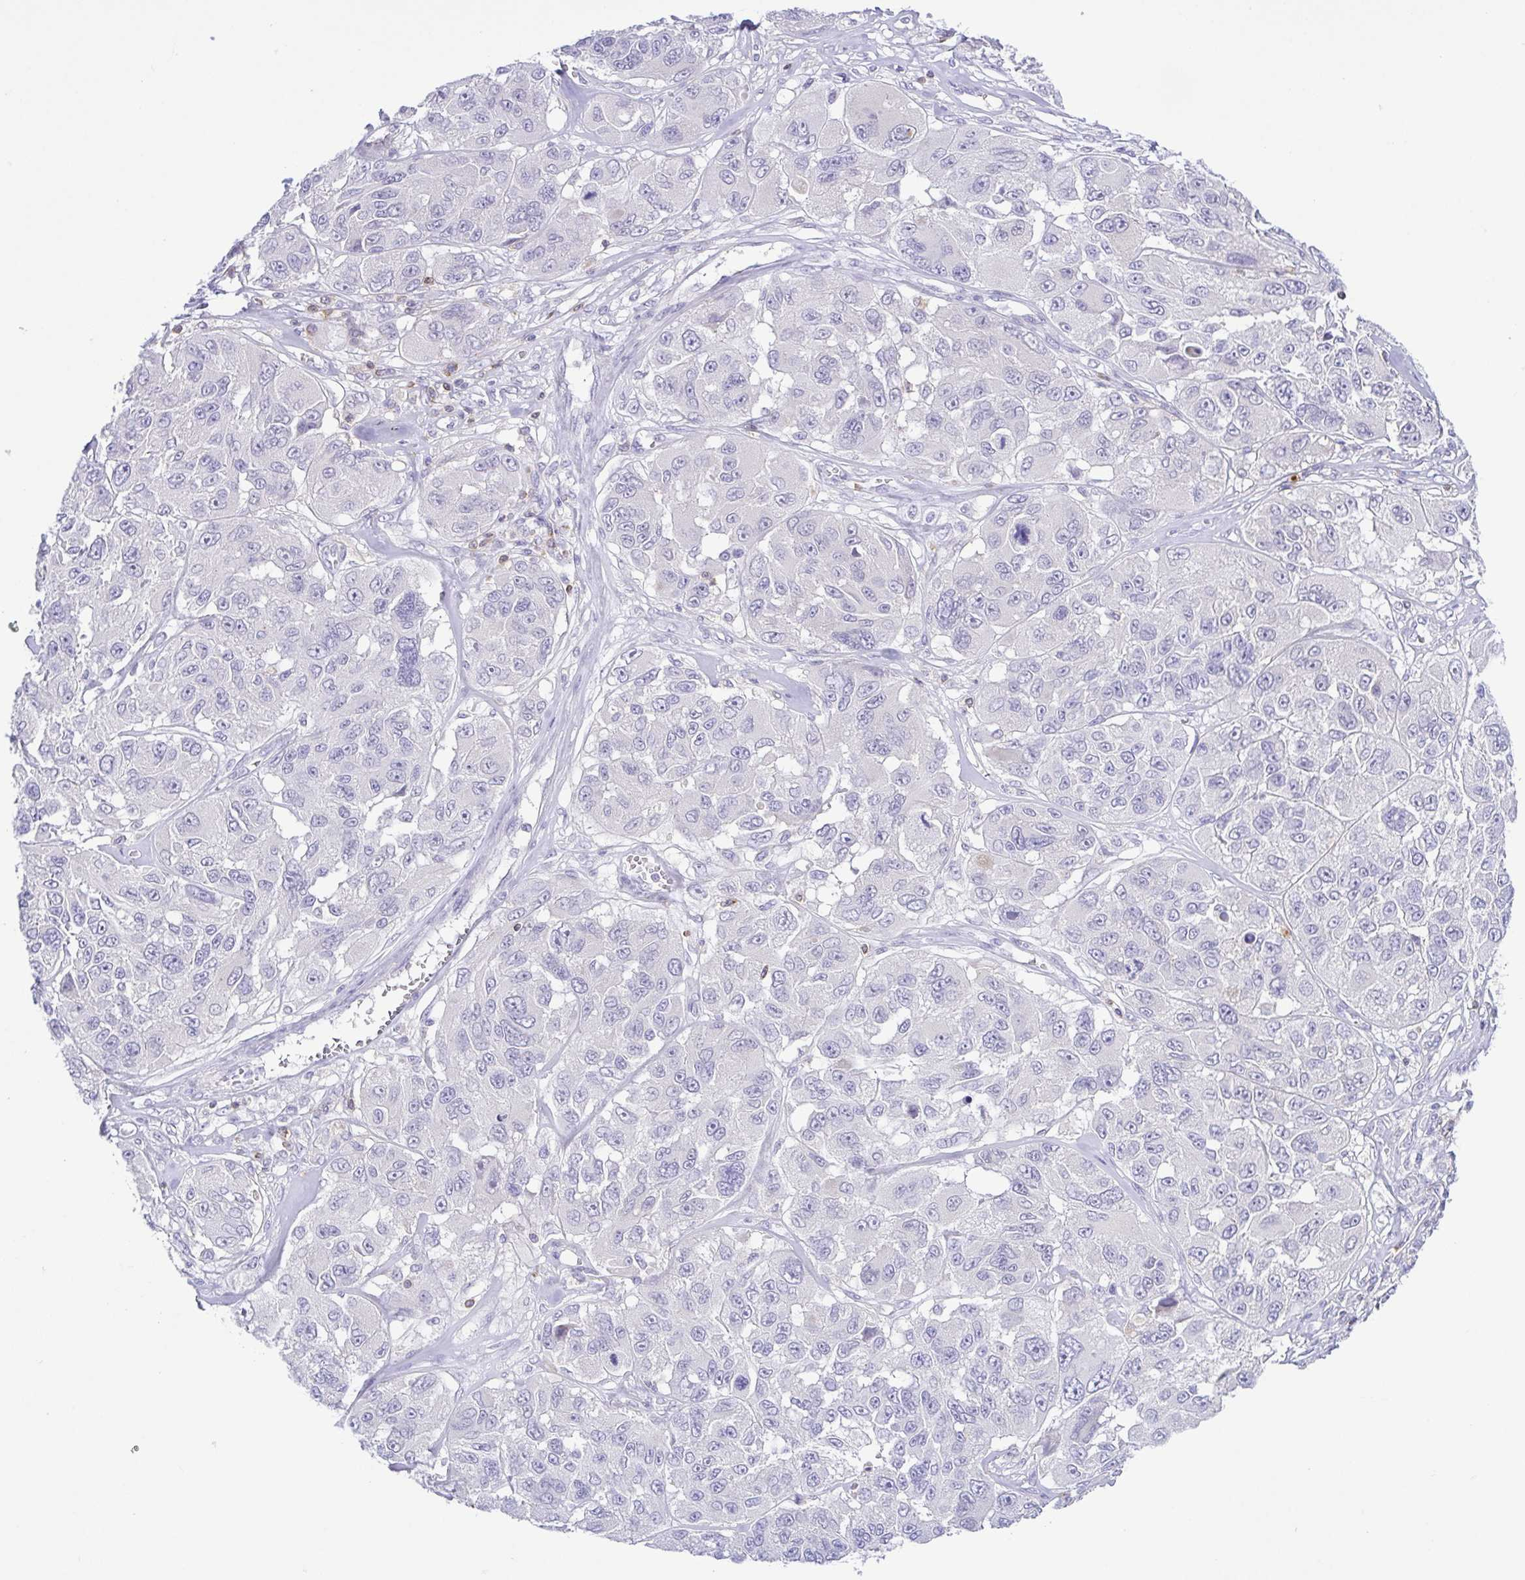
{"staining": {"intensity": "negative", "quantity": "none", "location": "none"}, "tissue": "melanoma", "cell_type": "Tumor cells", "image_type": "cancer", "snomed": [{"axis": "morphology", "description": "Malignant melanoma, NOS"}, {"axis": "topography", "description": "Skin"}], "caption": "High power microscopy image of an immunohistochemistry micrograph of melanoma, revealing no significant positivity in tumor cells.", "gene": "PGLYRP1", "patient": {"sex": "female", "age": 66}}